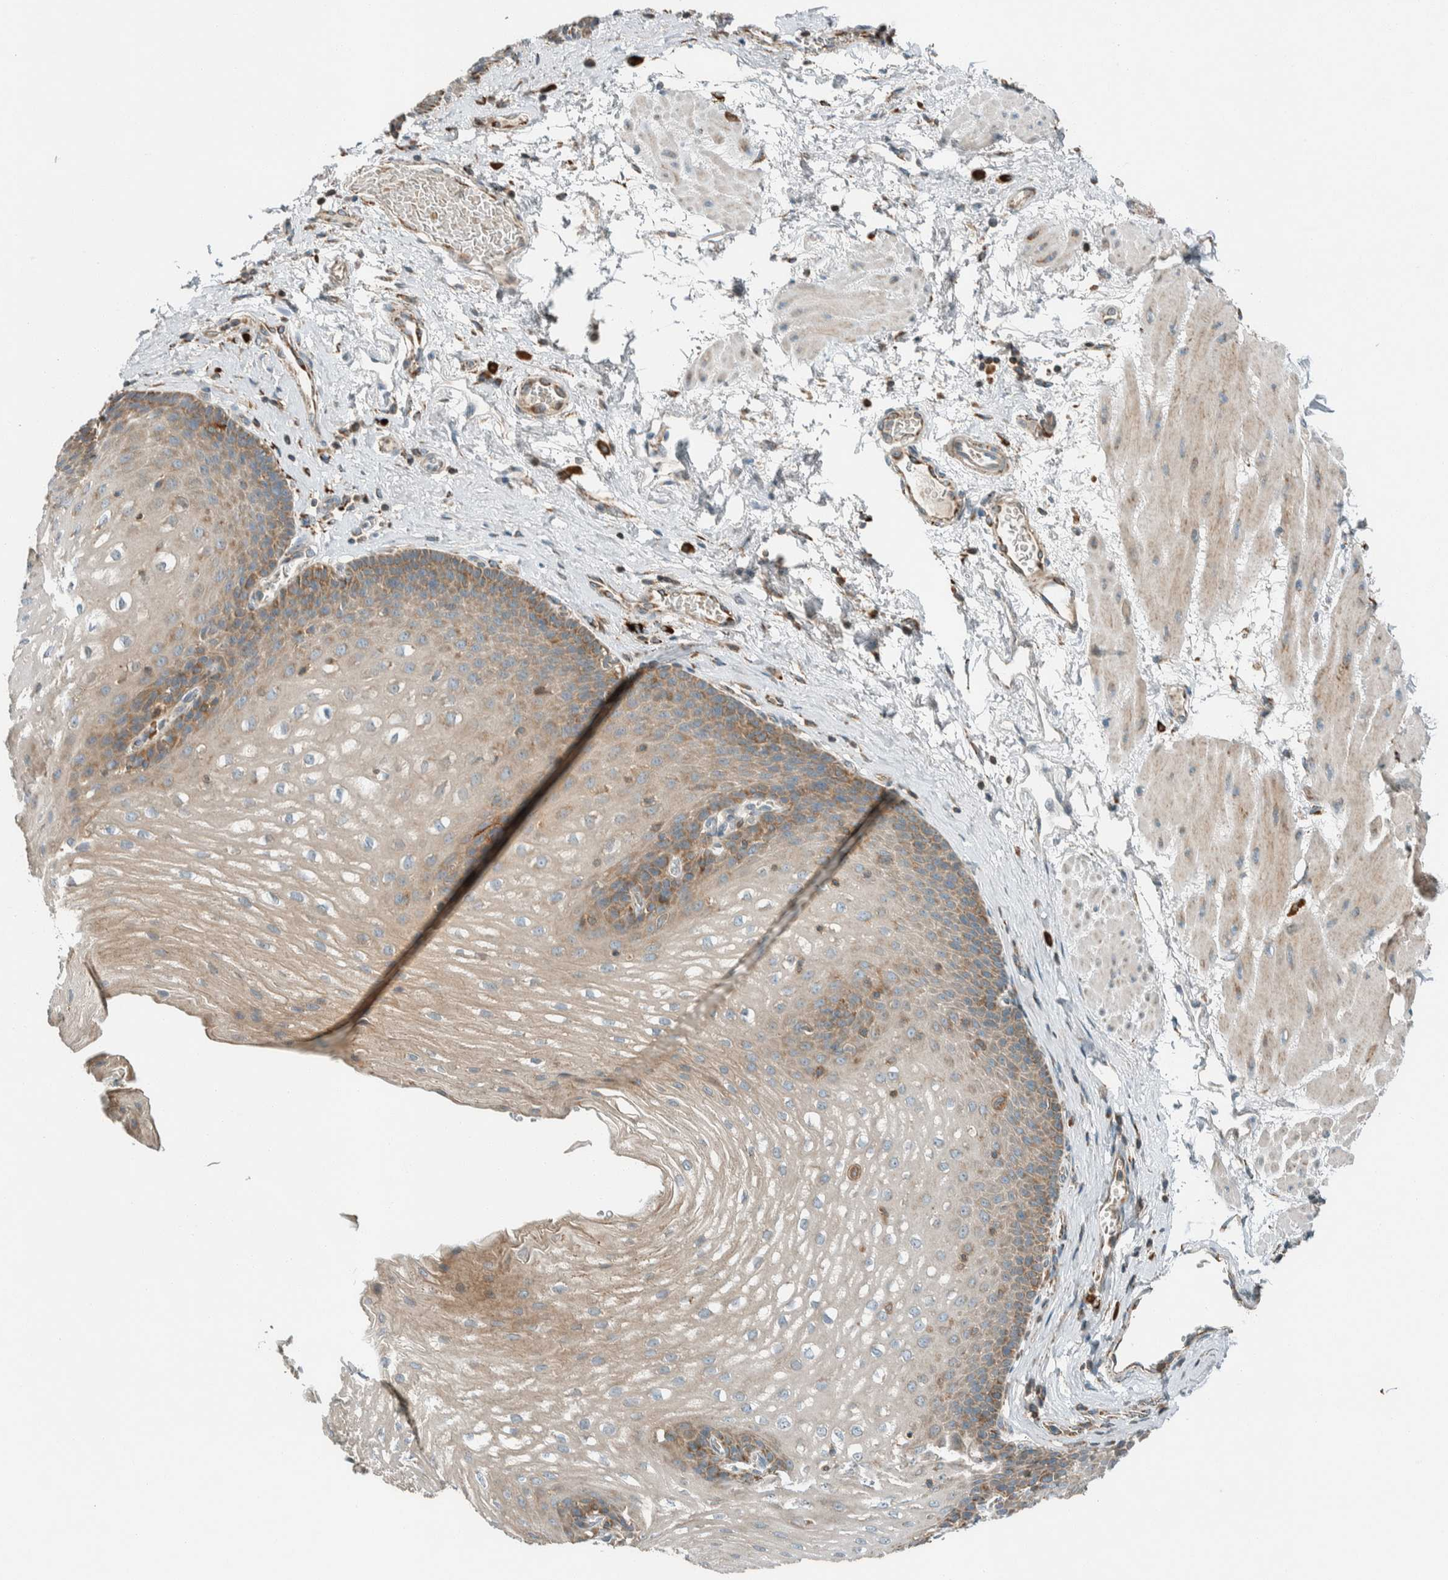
{"staining": {"intensity": "moderate", "quantity": "25%-75%", "location": "cytoplasmic/membranous"}, "tissue": "esophagus", "cell_type": "Squamous epithelial cells", "image_type": "normal", "snomed": [{"axis": "morphology", "description": "Normal tissue, NOS"}, {"axis": "topography", "description": "Esophagus"}], "caption": "Protein staining exhibits moderate cytoplasmic/membranous staining in approximately 25%-75% of squamous epithelial cells in unremarkable esophagus. Using DAB (3,3'-diaminobenzidine) (brown) and hematoxylin (blue) stains, captured at high magnification using brightfield microscopy.", "gene": "SPAG5", "patient": {"sex": "male", "age": 48}}